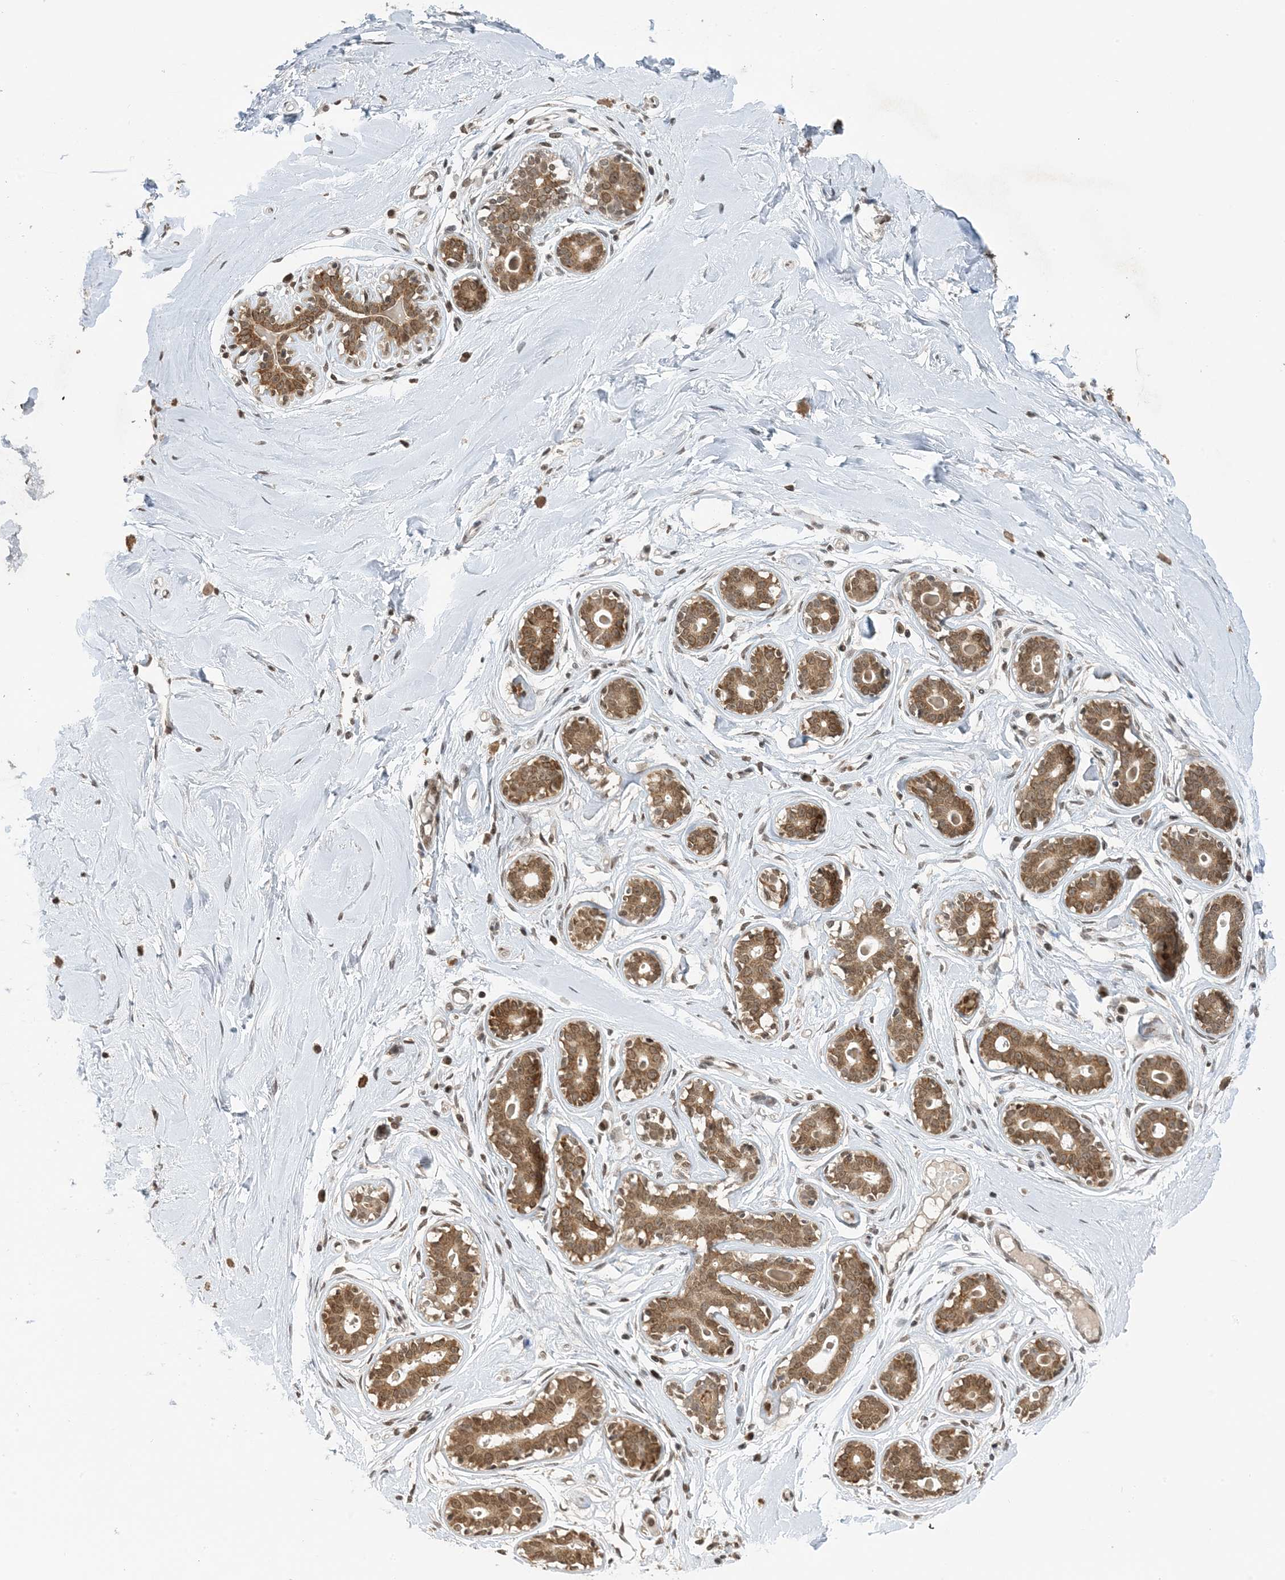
{"staining": {"intensity": "weak", "quantity": ">75%", "location": "cytoplasmic/membranous,nuclear"}, "tissue": "breast", "cell_type": "Adipocytes", "image_type": "normal", "snomed": [{"axis": "morphology", "description": "Normal tissue, NOS"}, {"axis": "morphology", "description": "Adenoma, NOS"}, {"axis": "topography", "description": "Breast"}], "caption": "Immunohistochemistry (IHC) of normal breast demonstrates low levels of weak cytoplasmic/membranous,nuclear expression in approximately >75% of adipocytes.", "gene": "ACYP2", "patient": {"sex": "female", "age": 23}}